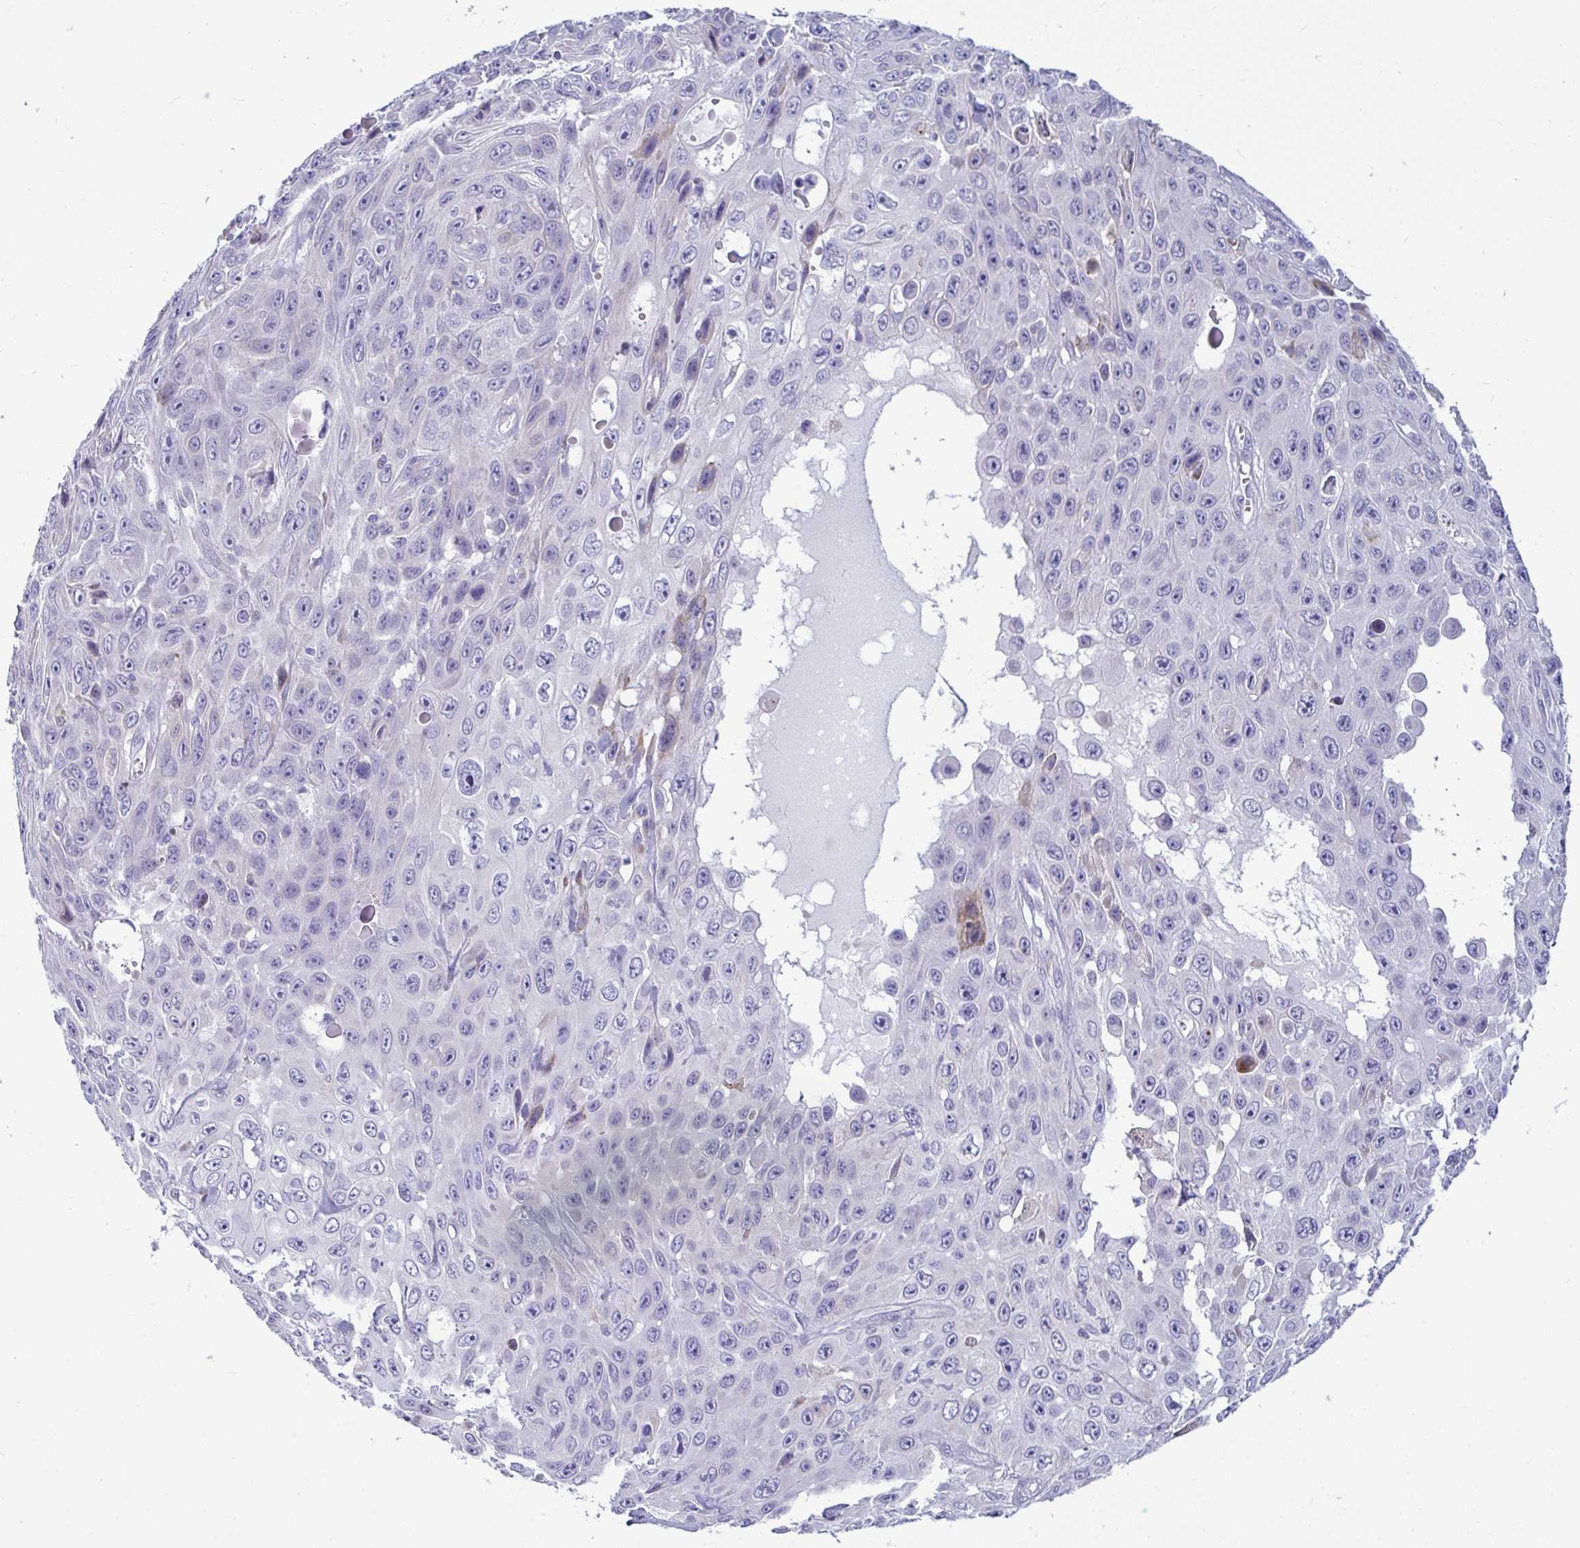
{"staining": {"intensity": "negative", "quantity": "none", "location": "none"}, "tissue": "skin cancer", "cell_type": "Tumor cells", "image_type": "cancer", "snomed": [{"axis": "morphology", "description": "Squamous cell carcinoma, NOS"}, {"axis": "topography", "description": "Skin"}], "caption": "Tumor cells show no significant protein positivity in skin squamous cell carcinoma. (Immunohistochemistry (ihc), brightfield microscopy, high magnification).", "gene": "TFPI2", "patient": {"sex": "male", "age": 82}}